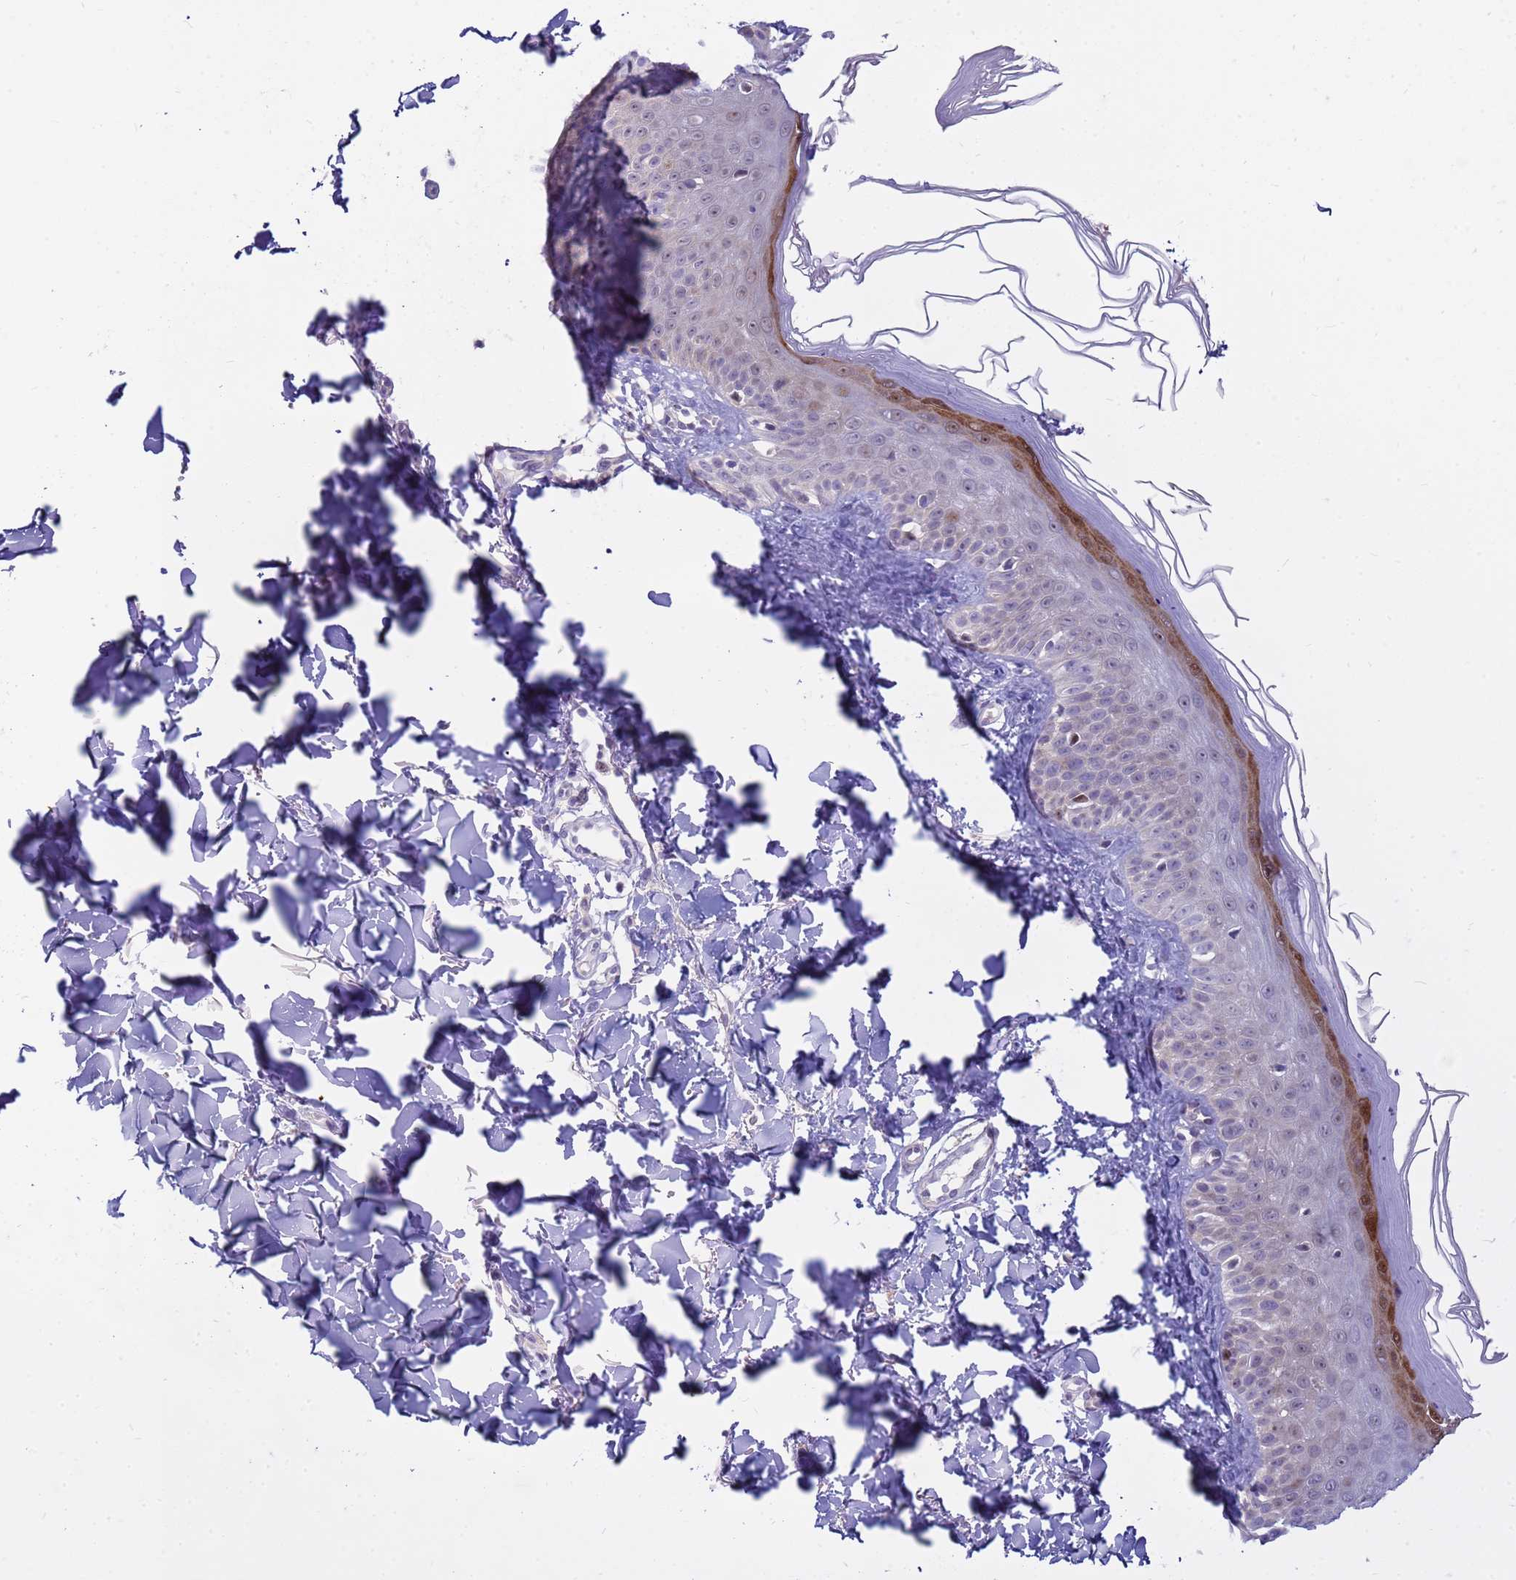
{"staining": {"intensity": "negative", "quantity": "none", "location": "none"}, "tissue": "skin", "cell_type": "Fibroblasts", "image_type": "normal", "snomed": [{"axis": "morphology", "description": "Normal tissue, NOS"}, {"axis": "topography", "description": "Skin"}], "caption": "Human skin stained for a protein using immunohistochemistry shows no staining in fibroblasts.", "gene": "LRATD1", "patient": {"sex": "male", "age": 52}}